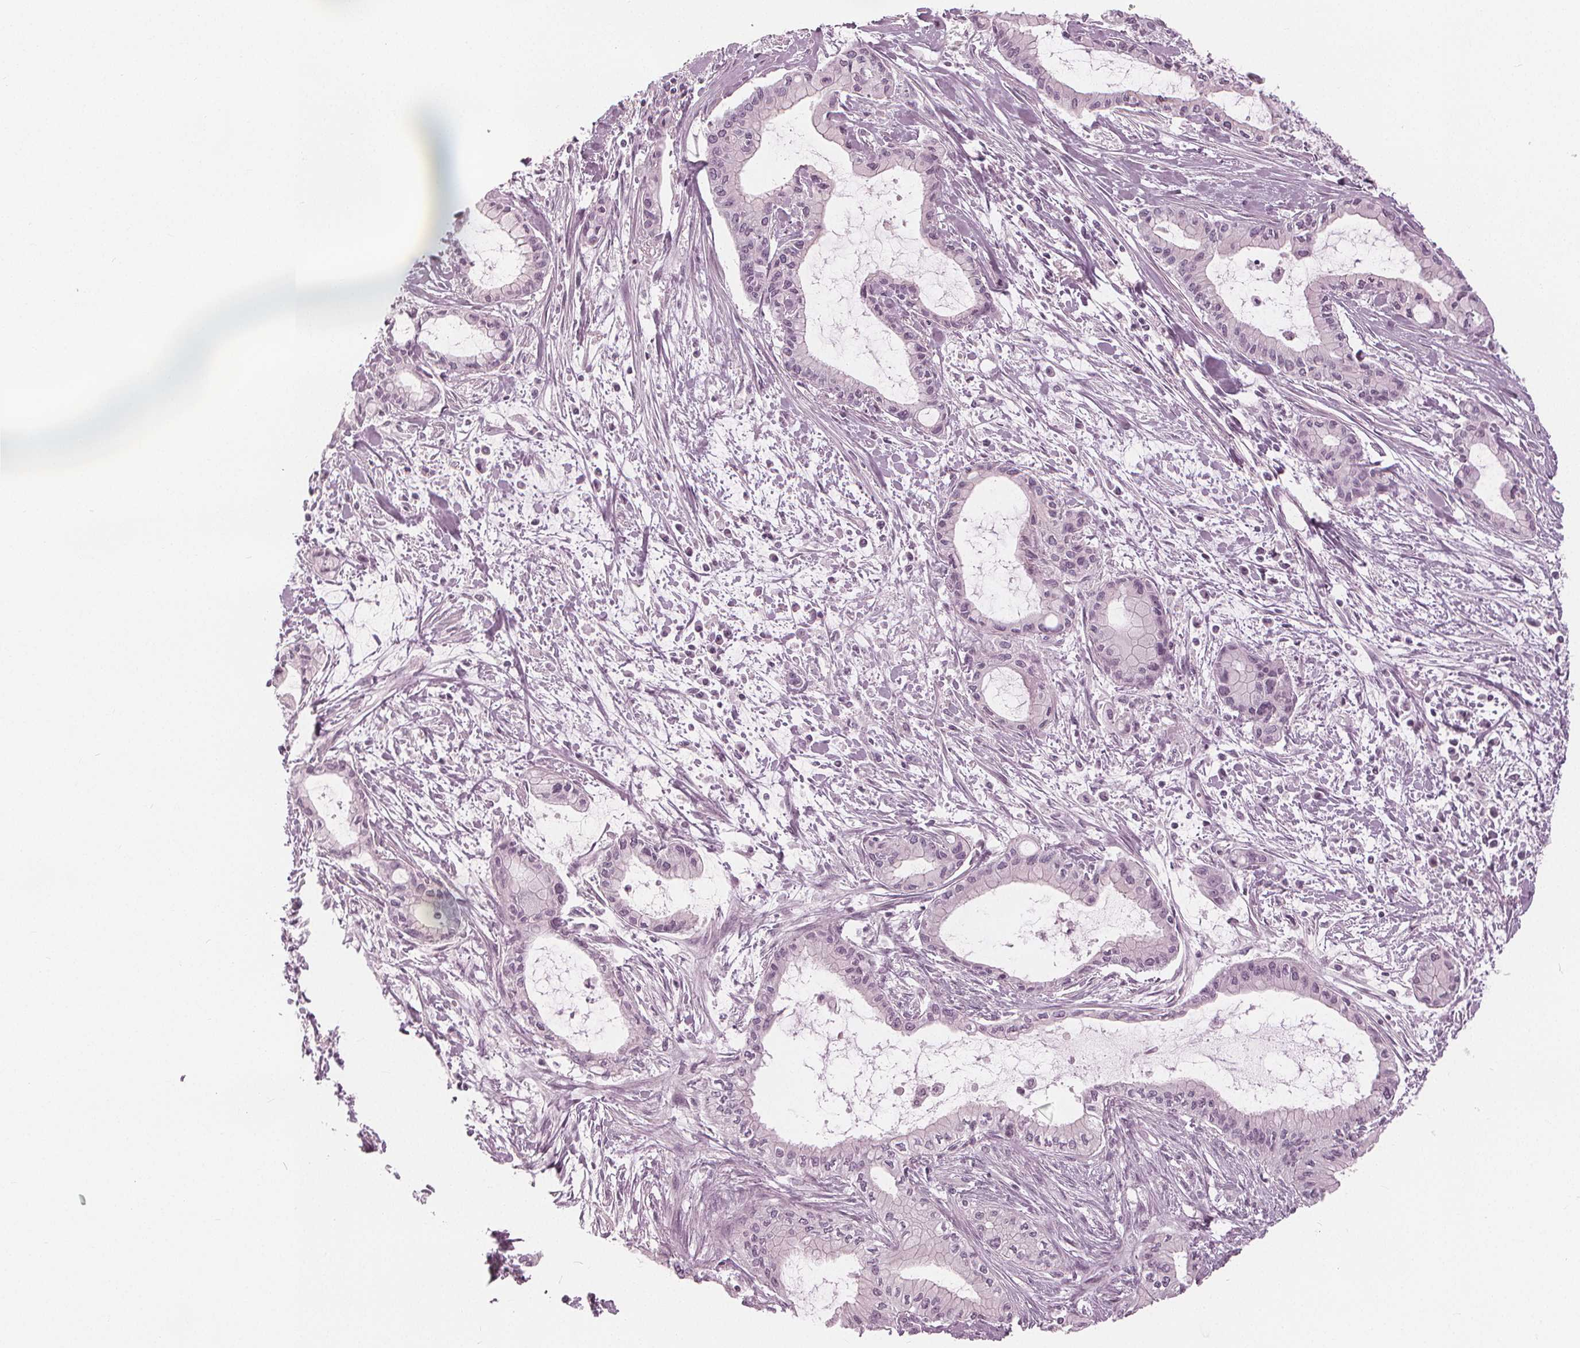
{"staining": {"intensity": "negative", "quantity": "none", "location": "none"}, "tissue": "pancreatic cancer", "cell_type": "Tumor cells", "image_type": "cancer", "snomed": [{"axis": "morphology", "description": "Adenocarcinoma, NOS"}, {"axis": "topography", "description": "Pancreas"}], "caption": "A high-resolution histopathology image shows immunohistochemistry staining of adenocarcinoma (pancreatic), which exhibits no significant expression in tumor cells.", "gene": "PAEP", "patient": {"sex": "male", "age": 48}}